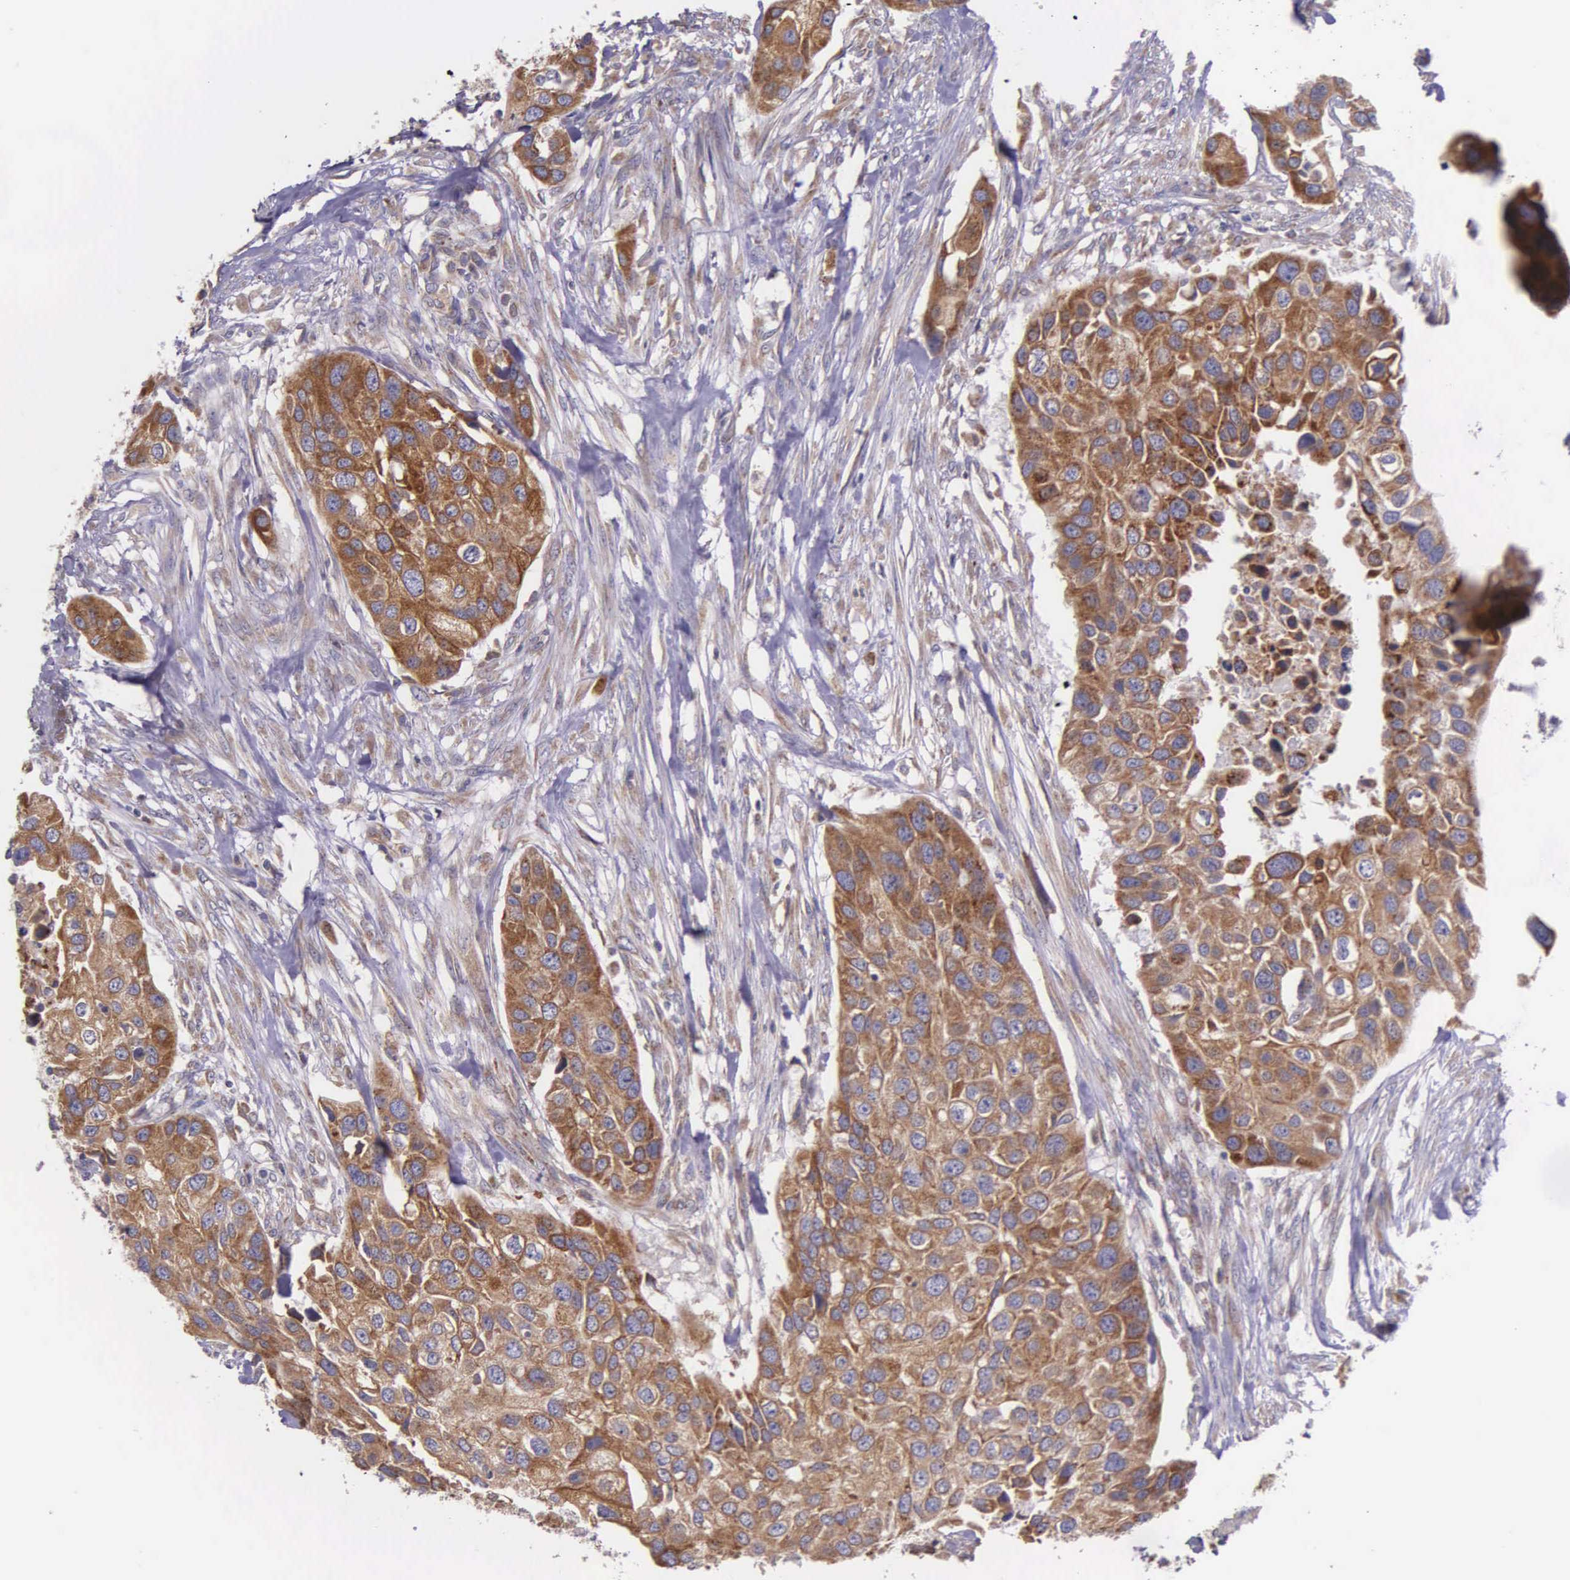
{"staining": {"intensity": "strong", "quantity": ">75%", "location": "cytoplasmic/membranous"}, "tissue": "urothelial cancer", "cell_type": "Tumor cells", "image_type": "cancer", "snomed": [{"axis": "morphology", "description": "Urothelial carcinoma, High grade"}, {"axis": "topography", "description": "Urinary bladder"}], "caption": "High-grade urothelial carcinoma stained for a protein displays strong cytoplasmic/membranous positivity in tumor cells.", "gene": "NSDHL", "patient": {"sex": "male", "age": 55}}